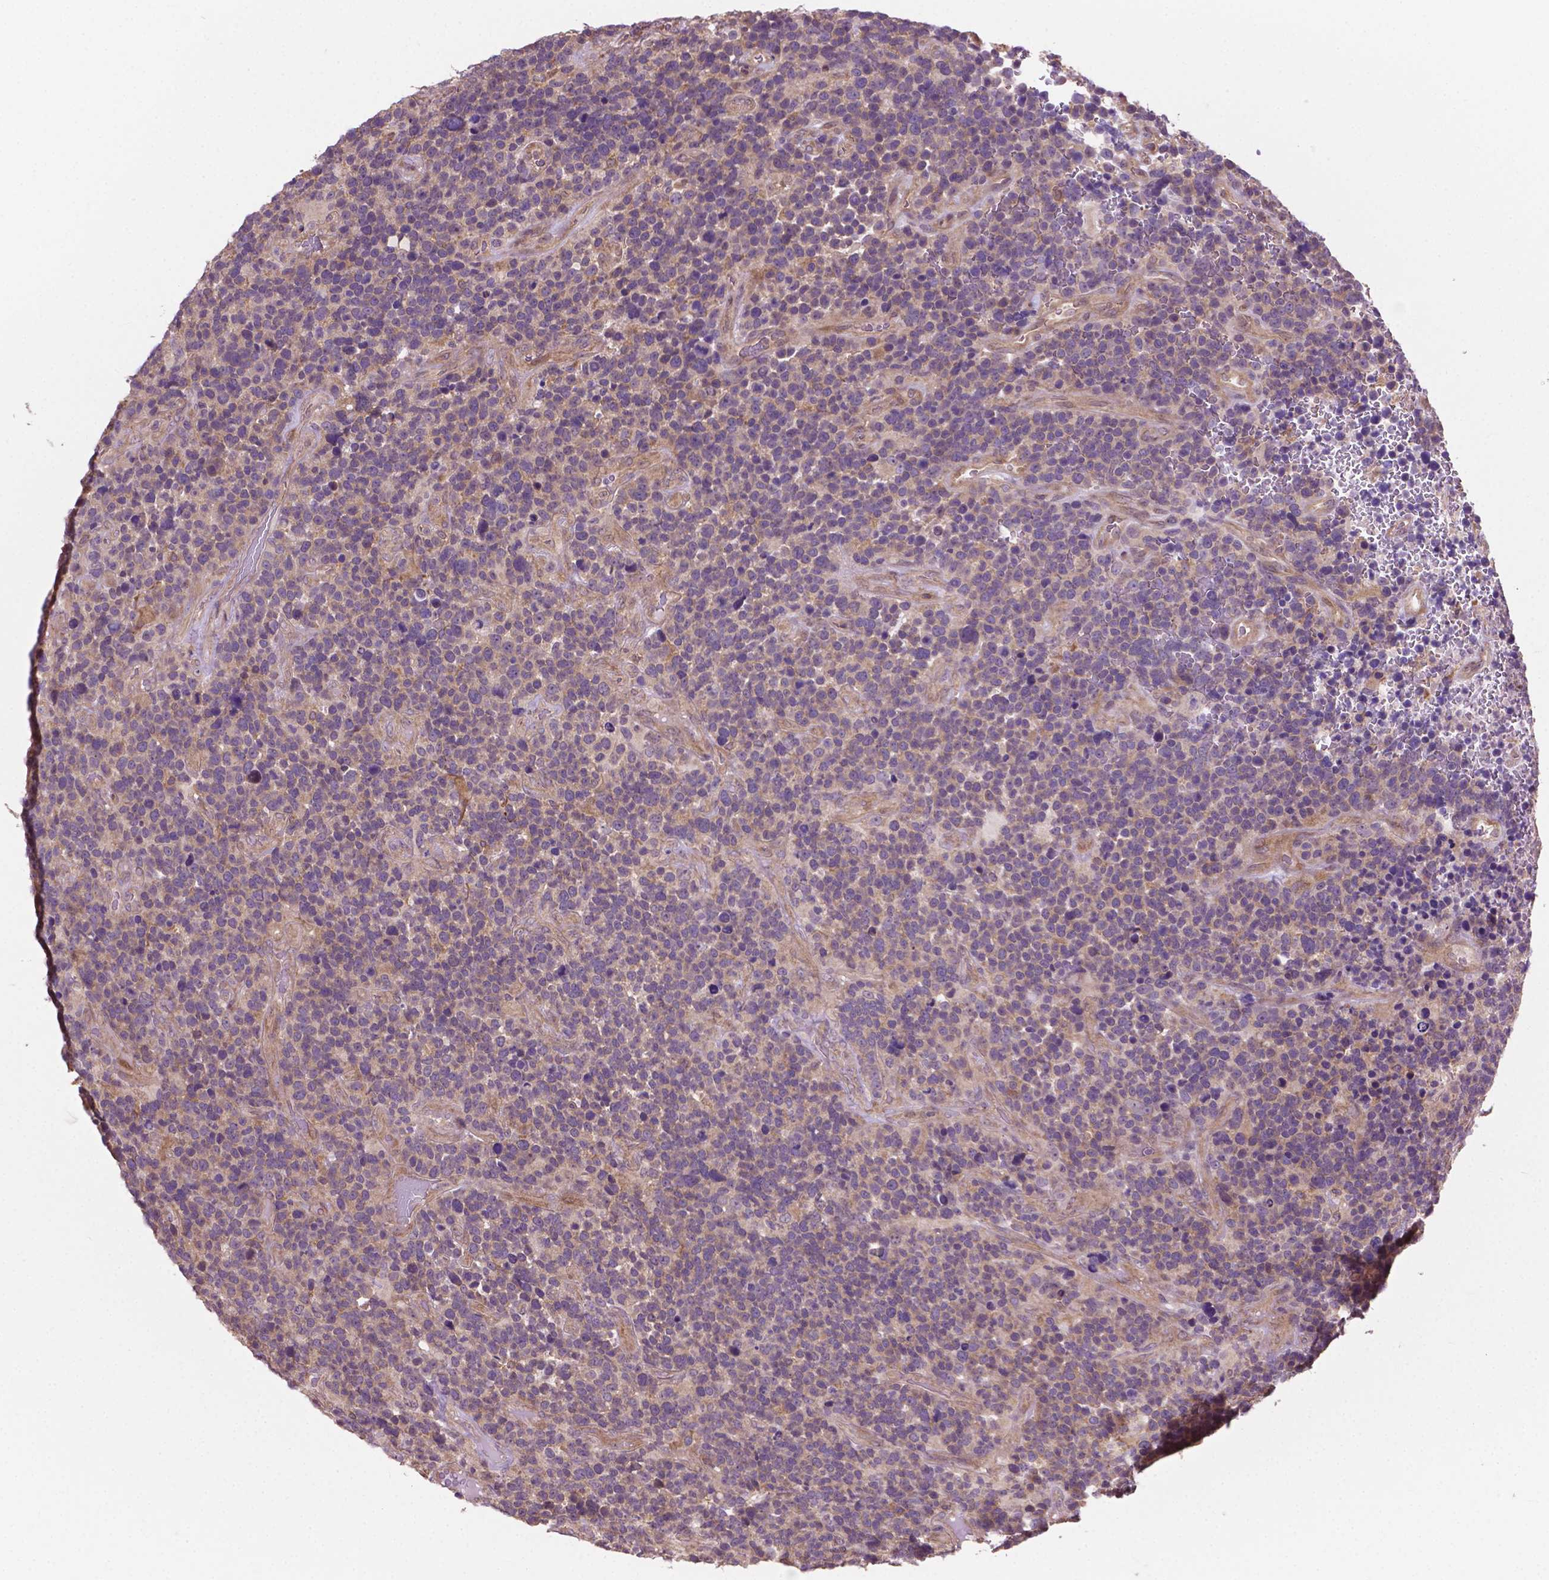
{"staining": {"intensity": "weak", "quantity": "<25%", "location": "cytoplasmic/membranous"}, "tissue": "glioma", "cell_type": "Tumor cells", "image_type": "cancer", "snomed": [{"axis": "morphology", "description": "Glioma, malignant, High grade"}, {"axis": "topography", "description": "Brain"}], "caption": "There is no significant staining in tumor cells of glioma.", "gene": "MZT1", "patient": {"sex": "male", "age": 33}}